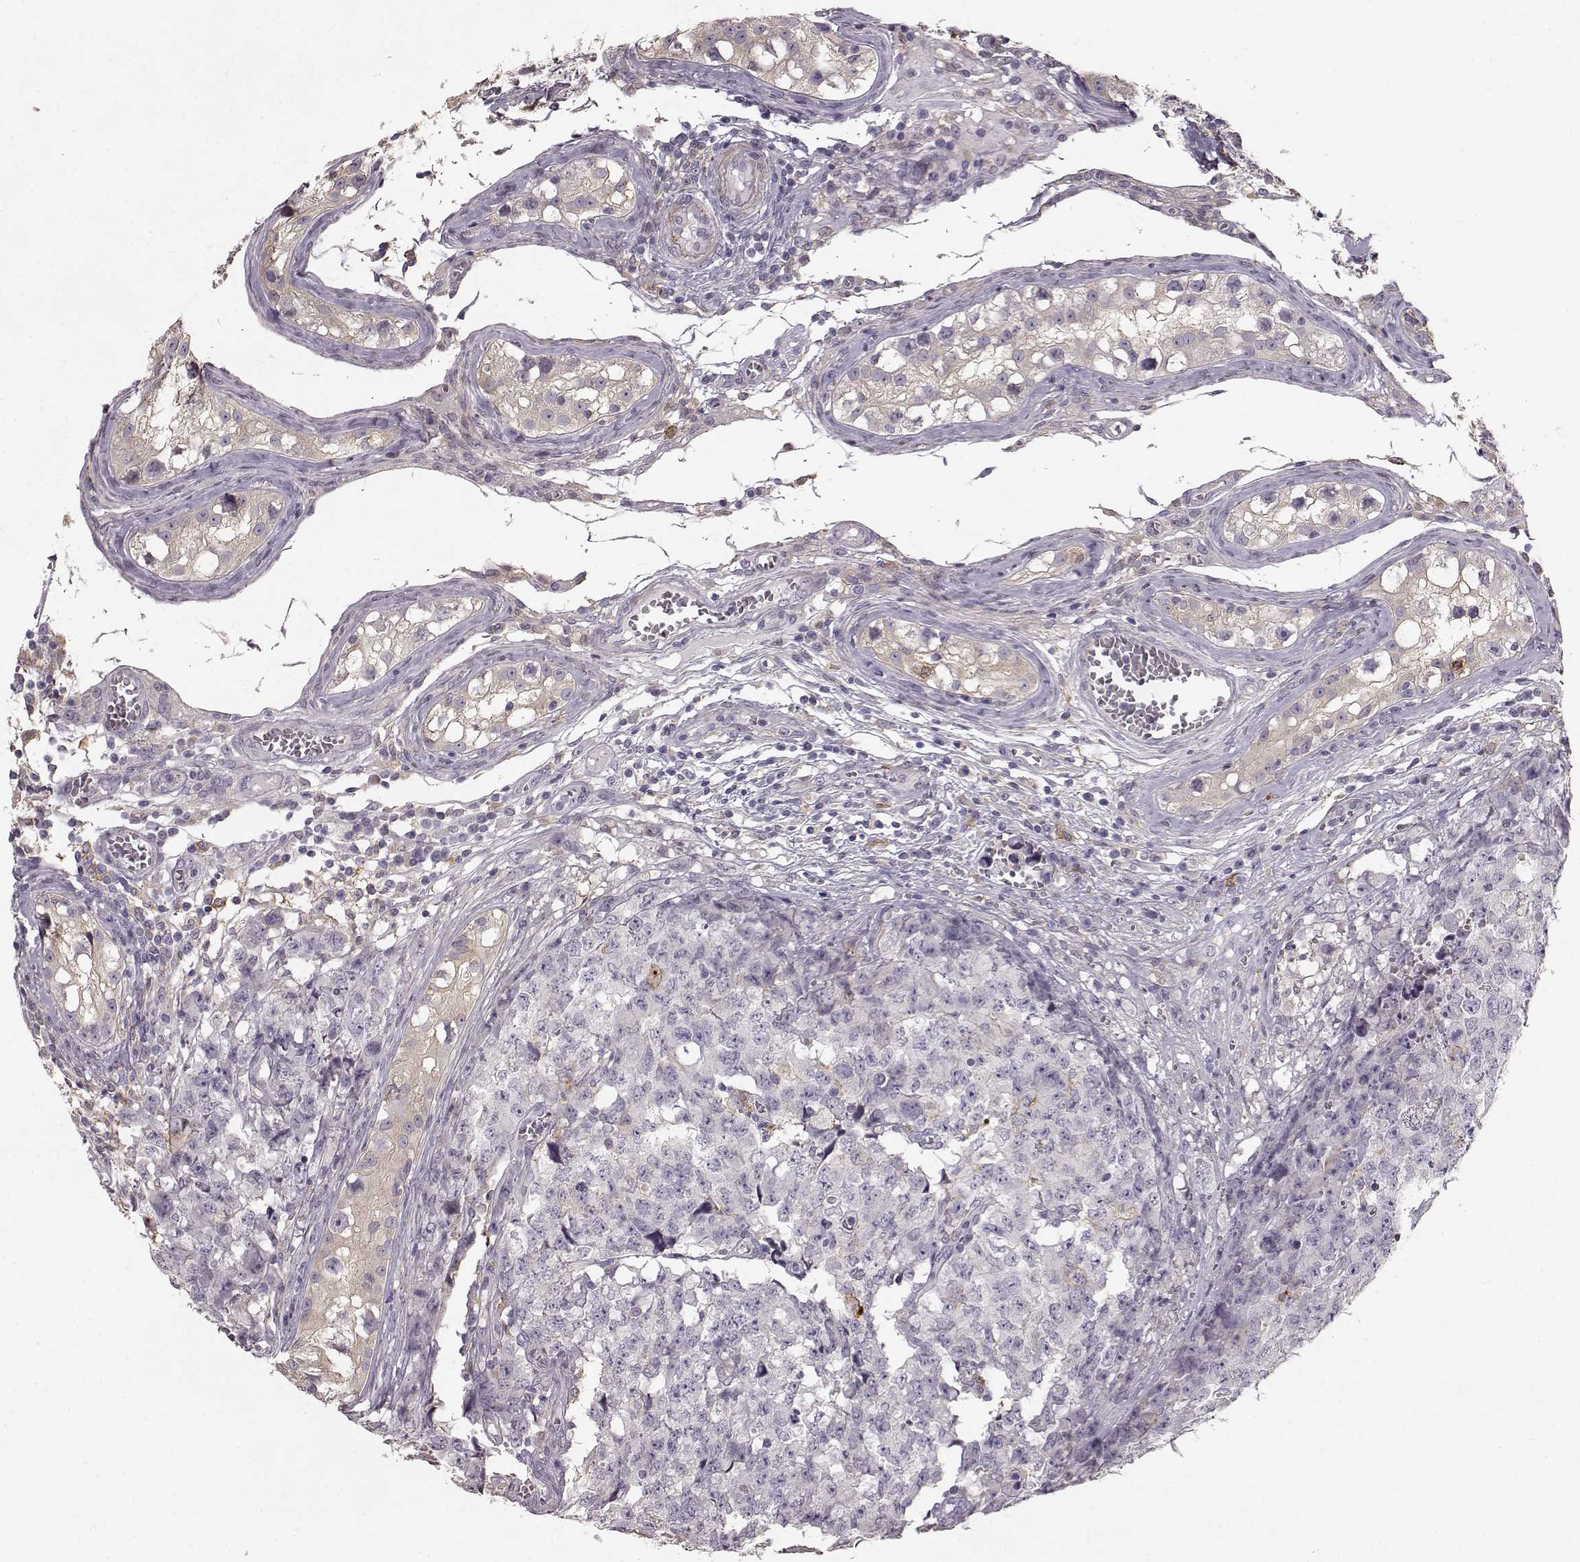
{"staining": {"intensity": "weak", "quantity": "<25%", "location": "cytoplasmic/membranous"}, "tissue": "testis cancer", "cell_type": "Tumor cells", "image_type": "cancer", "snomed": [{"axis": "morphology", "description": "Carcinoma, Embryonal, NOS"}, {"axis": "topography", "description": "Testis"}], "caption": "Tumor cells are negative for protein expression in human embryonal carcinoma (testis).", "gene": "GPR50", "patient": {"sex": "male", "age": 23}}